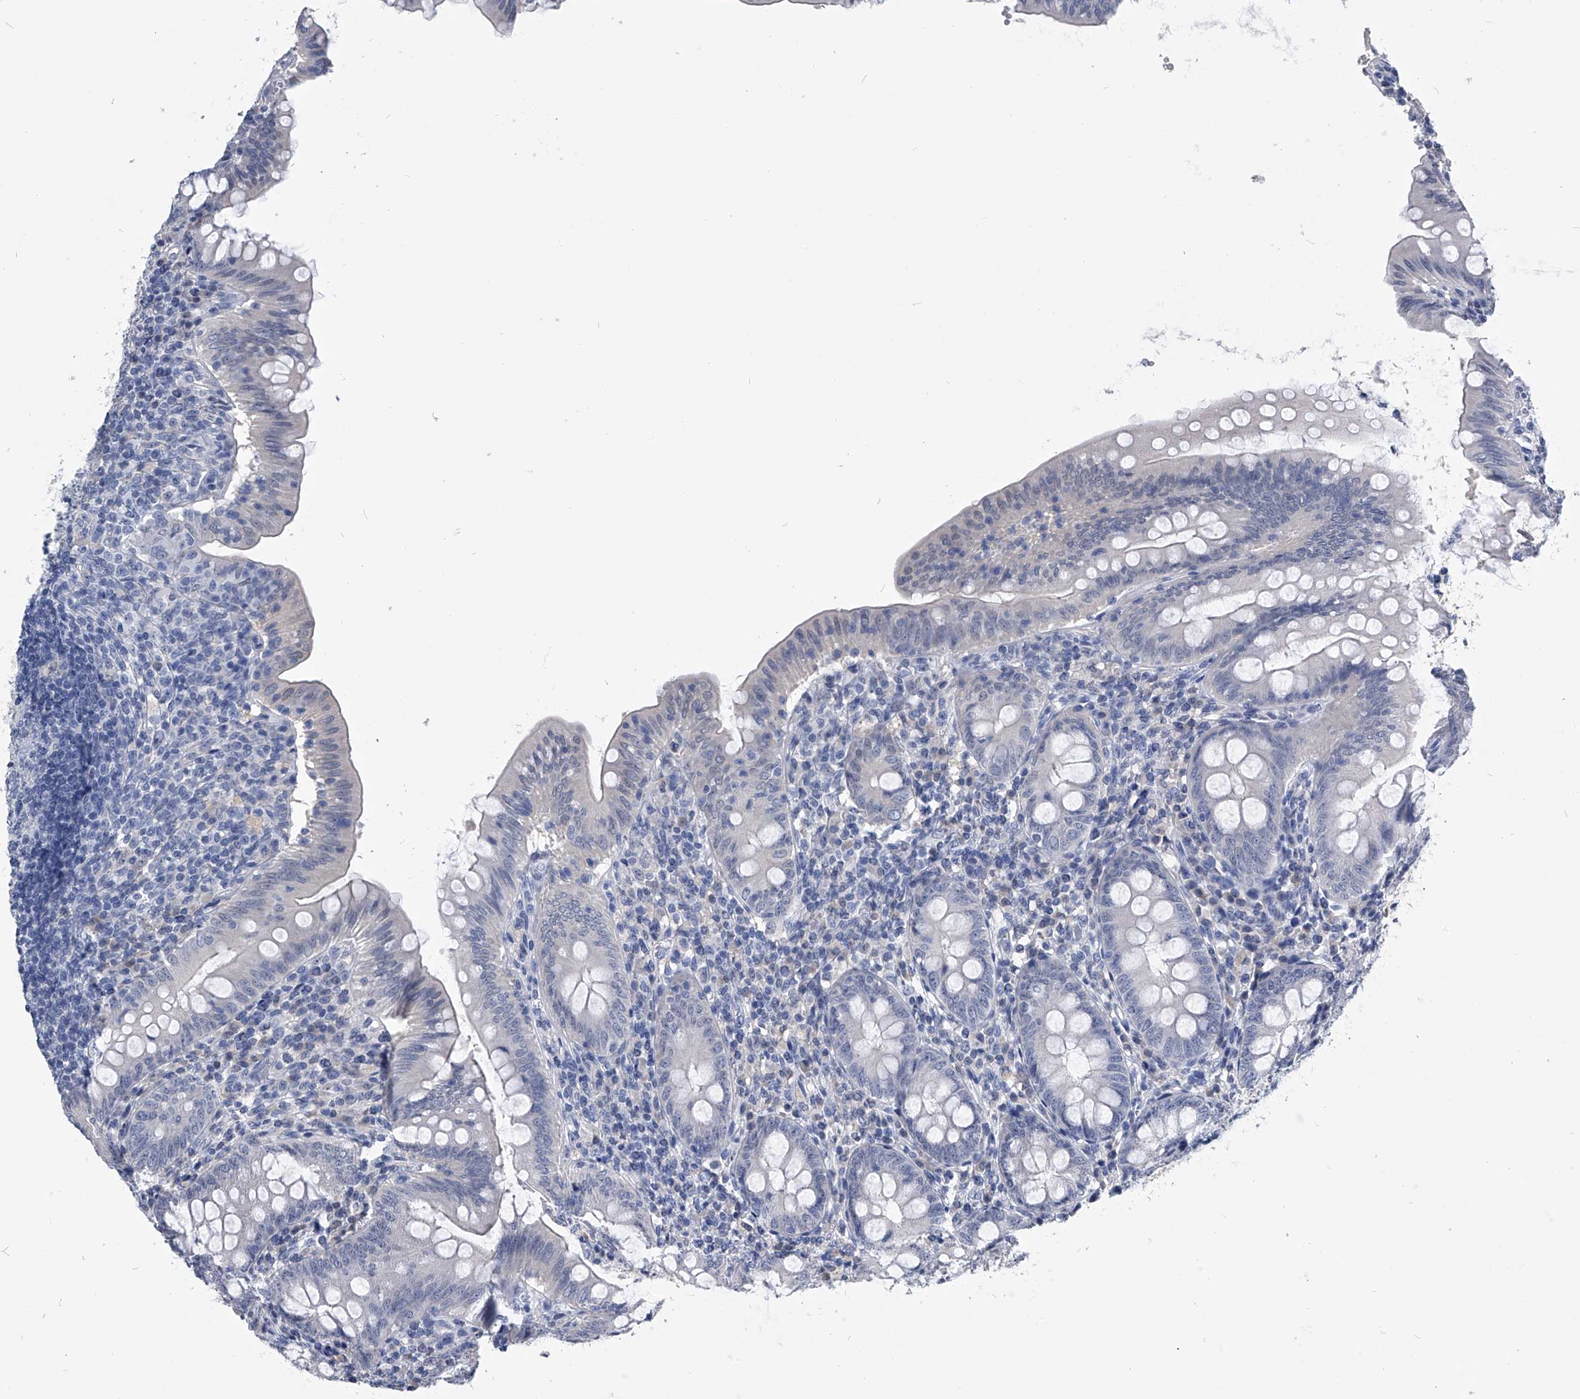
{"staining": {"intensity": "negative", "quantity": "none", "location": "none"}, "tissue": "appendix", "cell_type": "Glandular cells", "image_type": "normal", "snomed": [{"axis": "morphology", "description": "Normal tissue, NOS"}, {"axis": "topography", "description": "Appendix"}], "caption": "Human appendix stained for a protein using immunohistochemistry shows no expression in glandular cells.", "gene": "PDXK", "patient": {"sex": "male", "age": 14}}